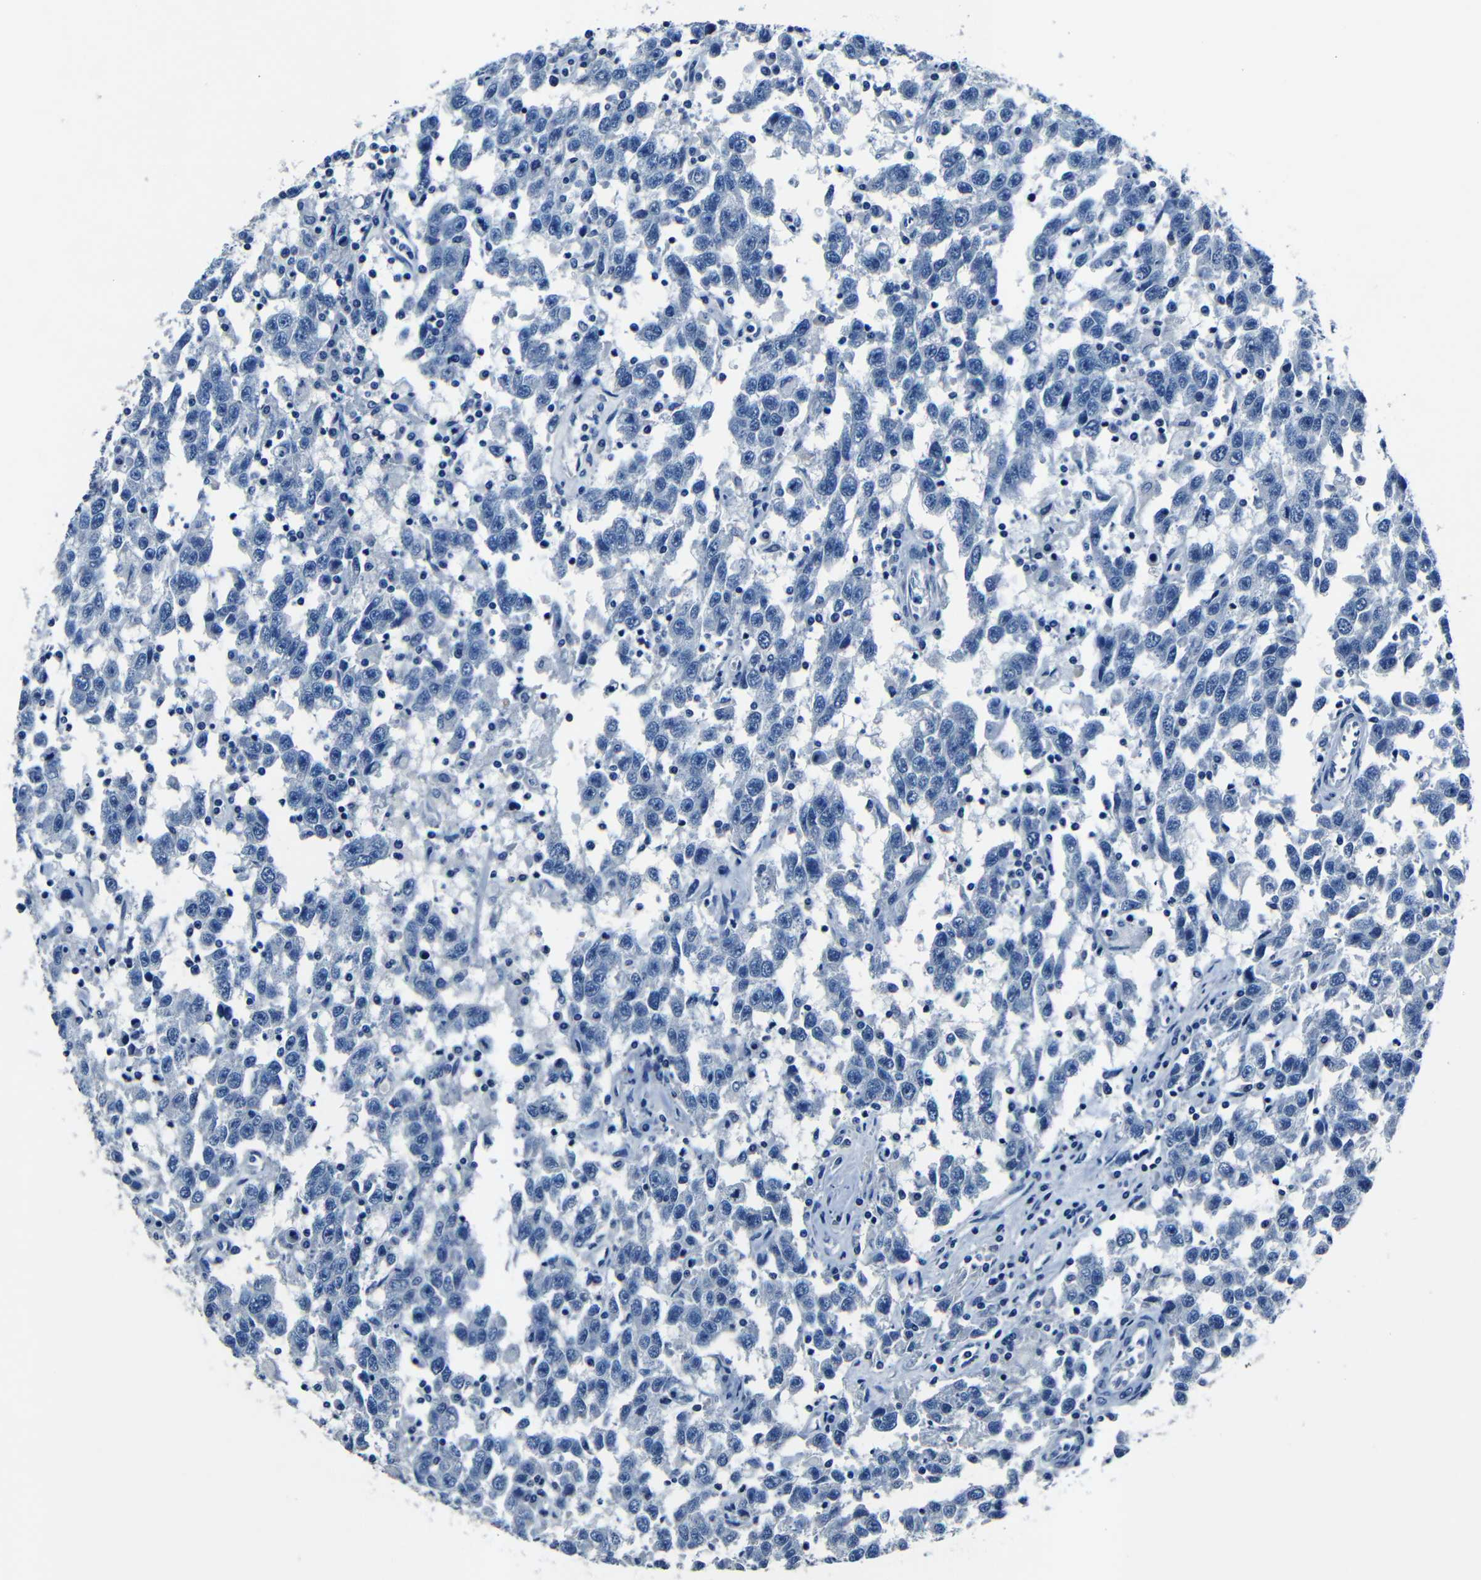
{"staining": {"intensity": "negative", "quantity": "none", "location": "none"}, "tissue": "testis cancer", "cell_type": "Tumor cells", "image_type": "cancer", "snomed": [{"axis": "morphology", "description": "Seminoma, NOS"}, {"axis": "topography", "description": "Testis"}], "caption": "Tumor cells show no significant positivity in testis cancer.", "gene": "NCMAP", "patient": {"sex": "male", "age": 41}}